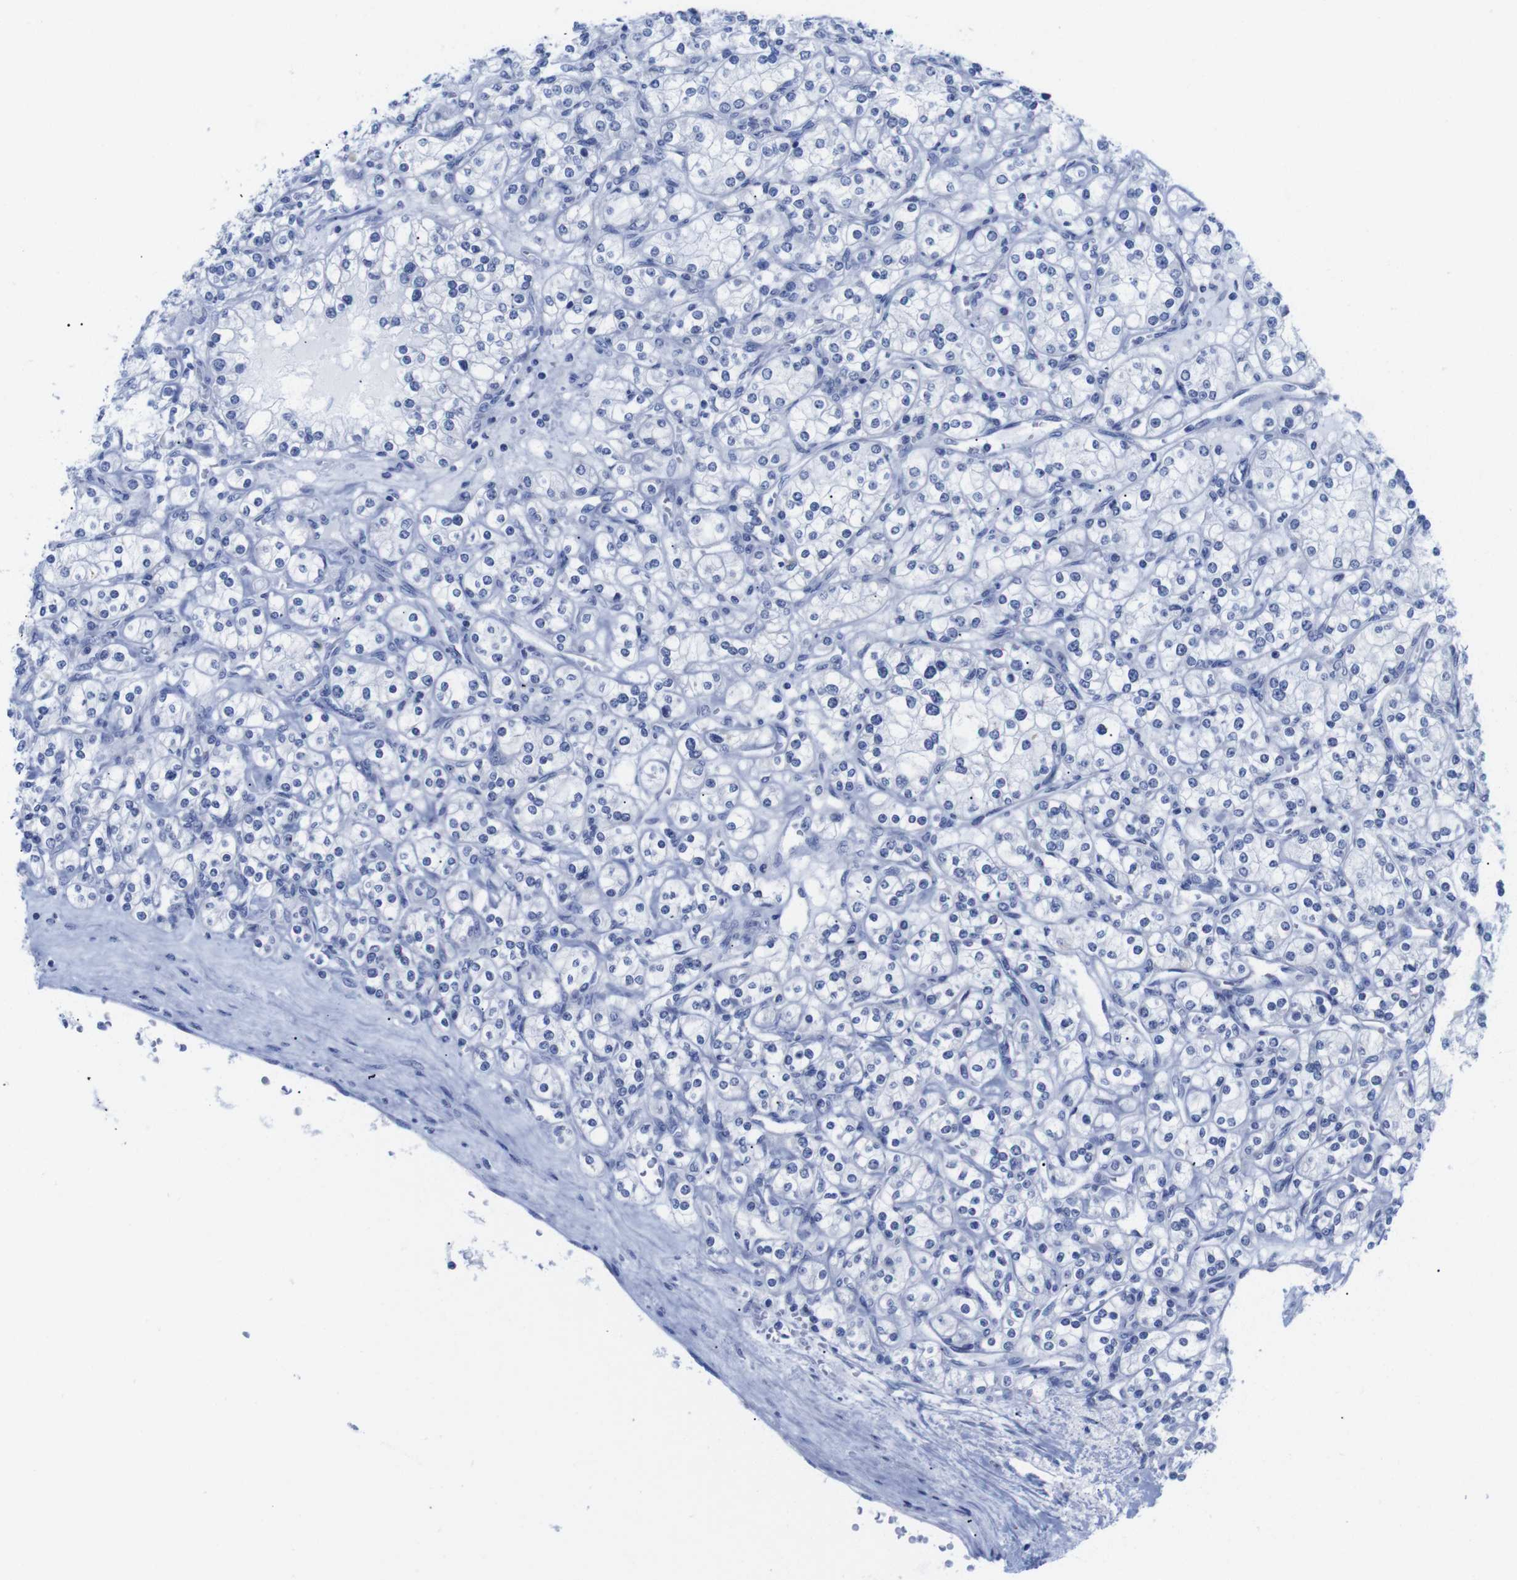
{"staining": {"intensity": "negative", "quantity": "none", "location": "none"}, "tissue": "renal cancer", "cell_type": "Tumor cells", "image_type": "cancer", "snomed": [{"axis": "morphology", "description": "Adenocarcinoma, NOS"}, {"axis": "topography", "description": "Kidney"}], "caption": "This is a micrograph of IHC staining of renal cancer (adenocarcinoma), which shows no expression in tumor cells. The staining is performed using DAB brown chromogen with nuclei counter-stained in using hematoxylin.", "gene": "LRRC55", "patient": {"sex": "male", "age": 77}}